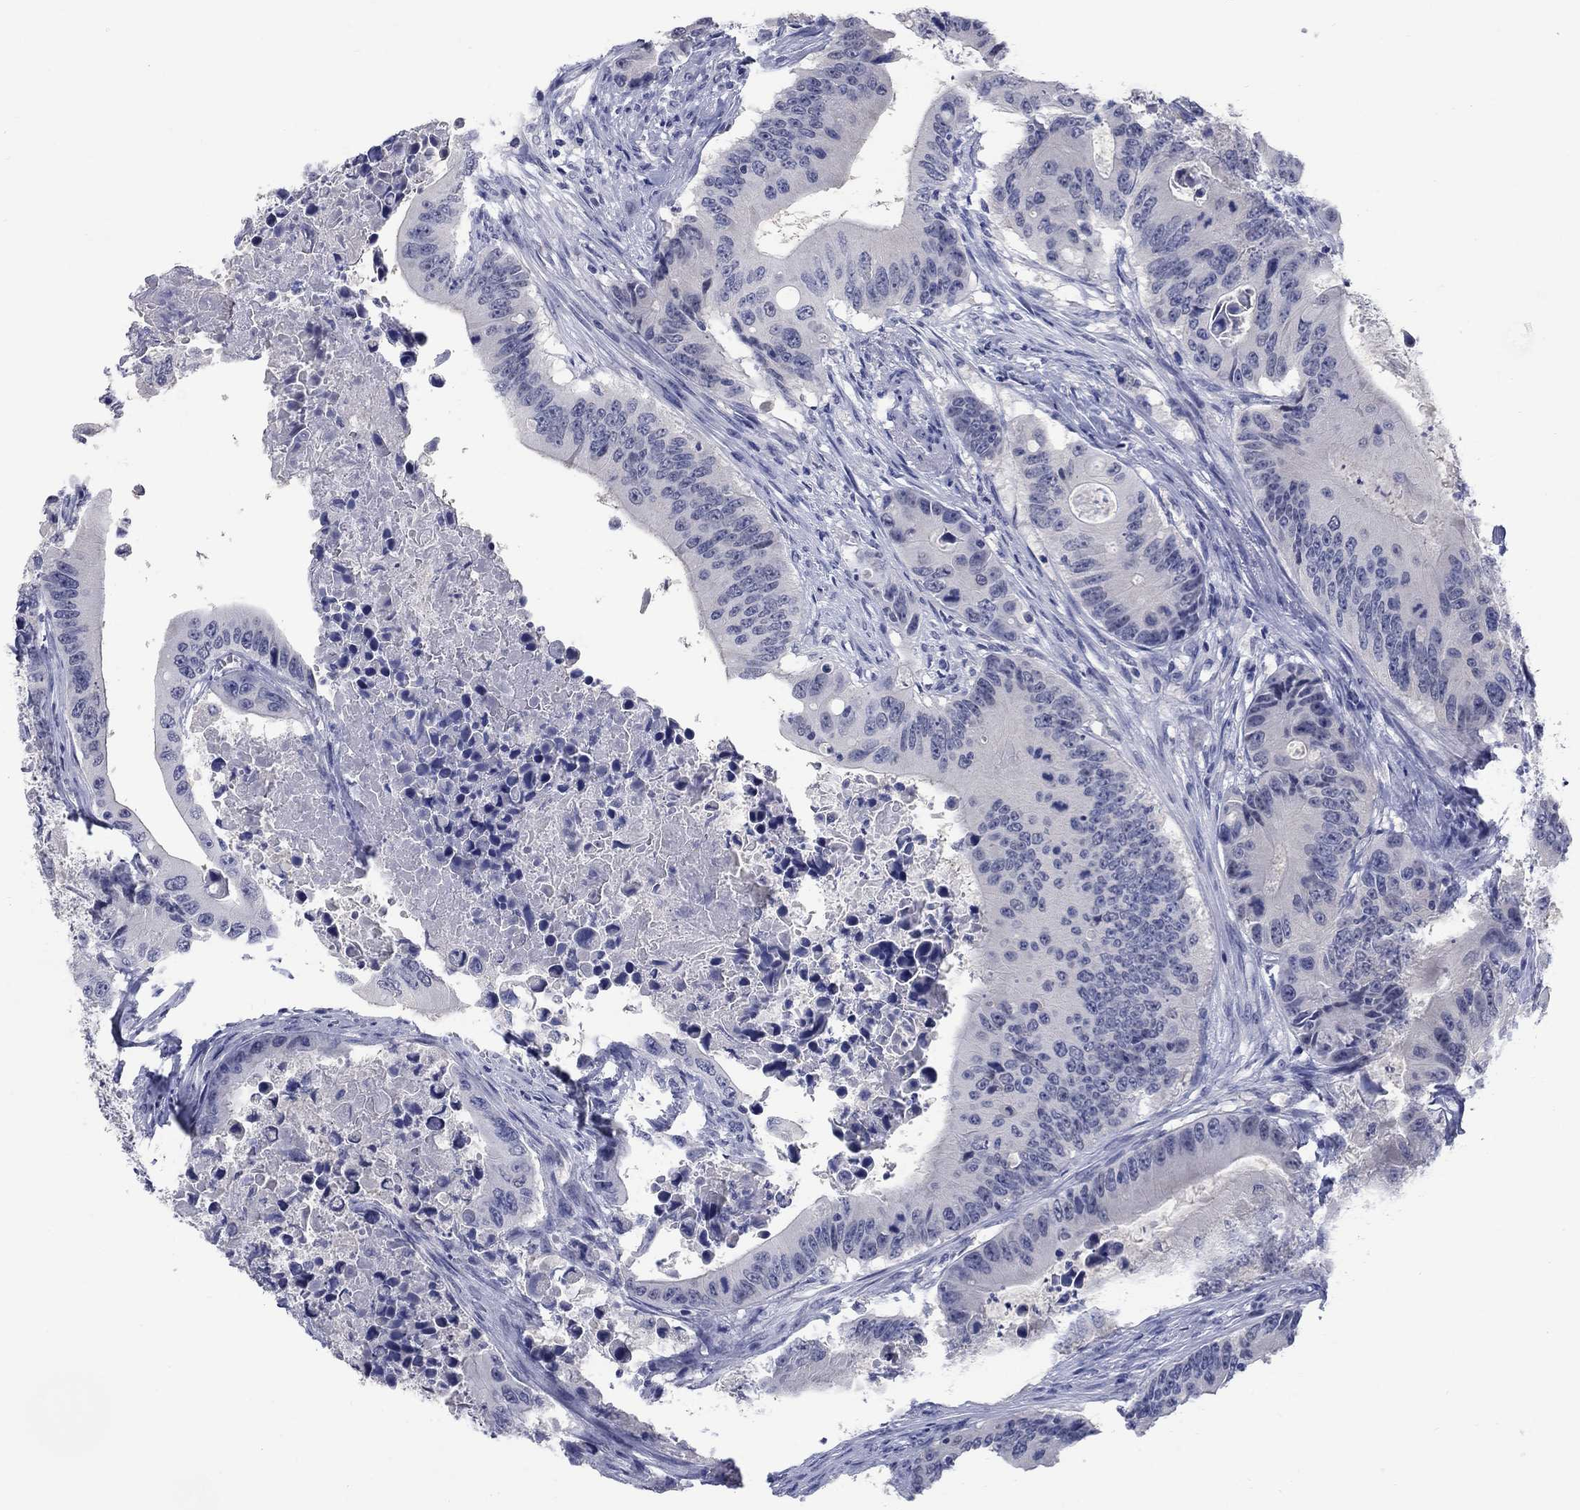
{"staining": {"intensity": "negative", "quantity": "none", "location": "none"}, "tissue": "colorectal cancer", "cell_type": "Tumor cells", "image_type": "cancer", "snomed": [{"axis": "morphology", "description": "Adenocarcinoma, NOS"}, {"axis": "topography", "description": "Colon"}], "caption": "This histopathology image is of colorectal adenocarcinoma stained with IHC to label a protein in brown with the nuclei are counter-stained blue. There is no staining in tumor cells.", "gene": "ATP6V1G2", "patient": {"sex": "female", "age": 90}}